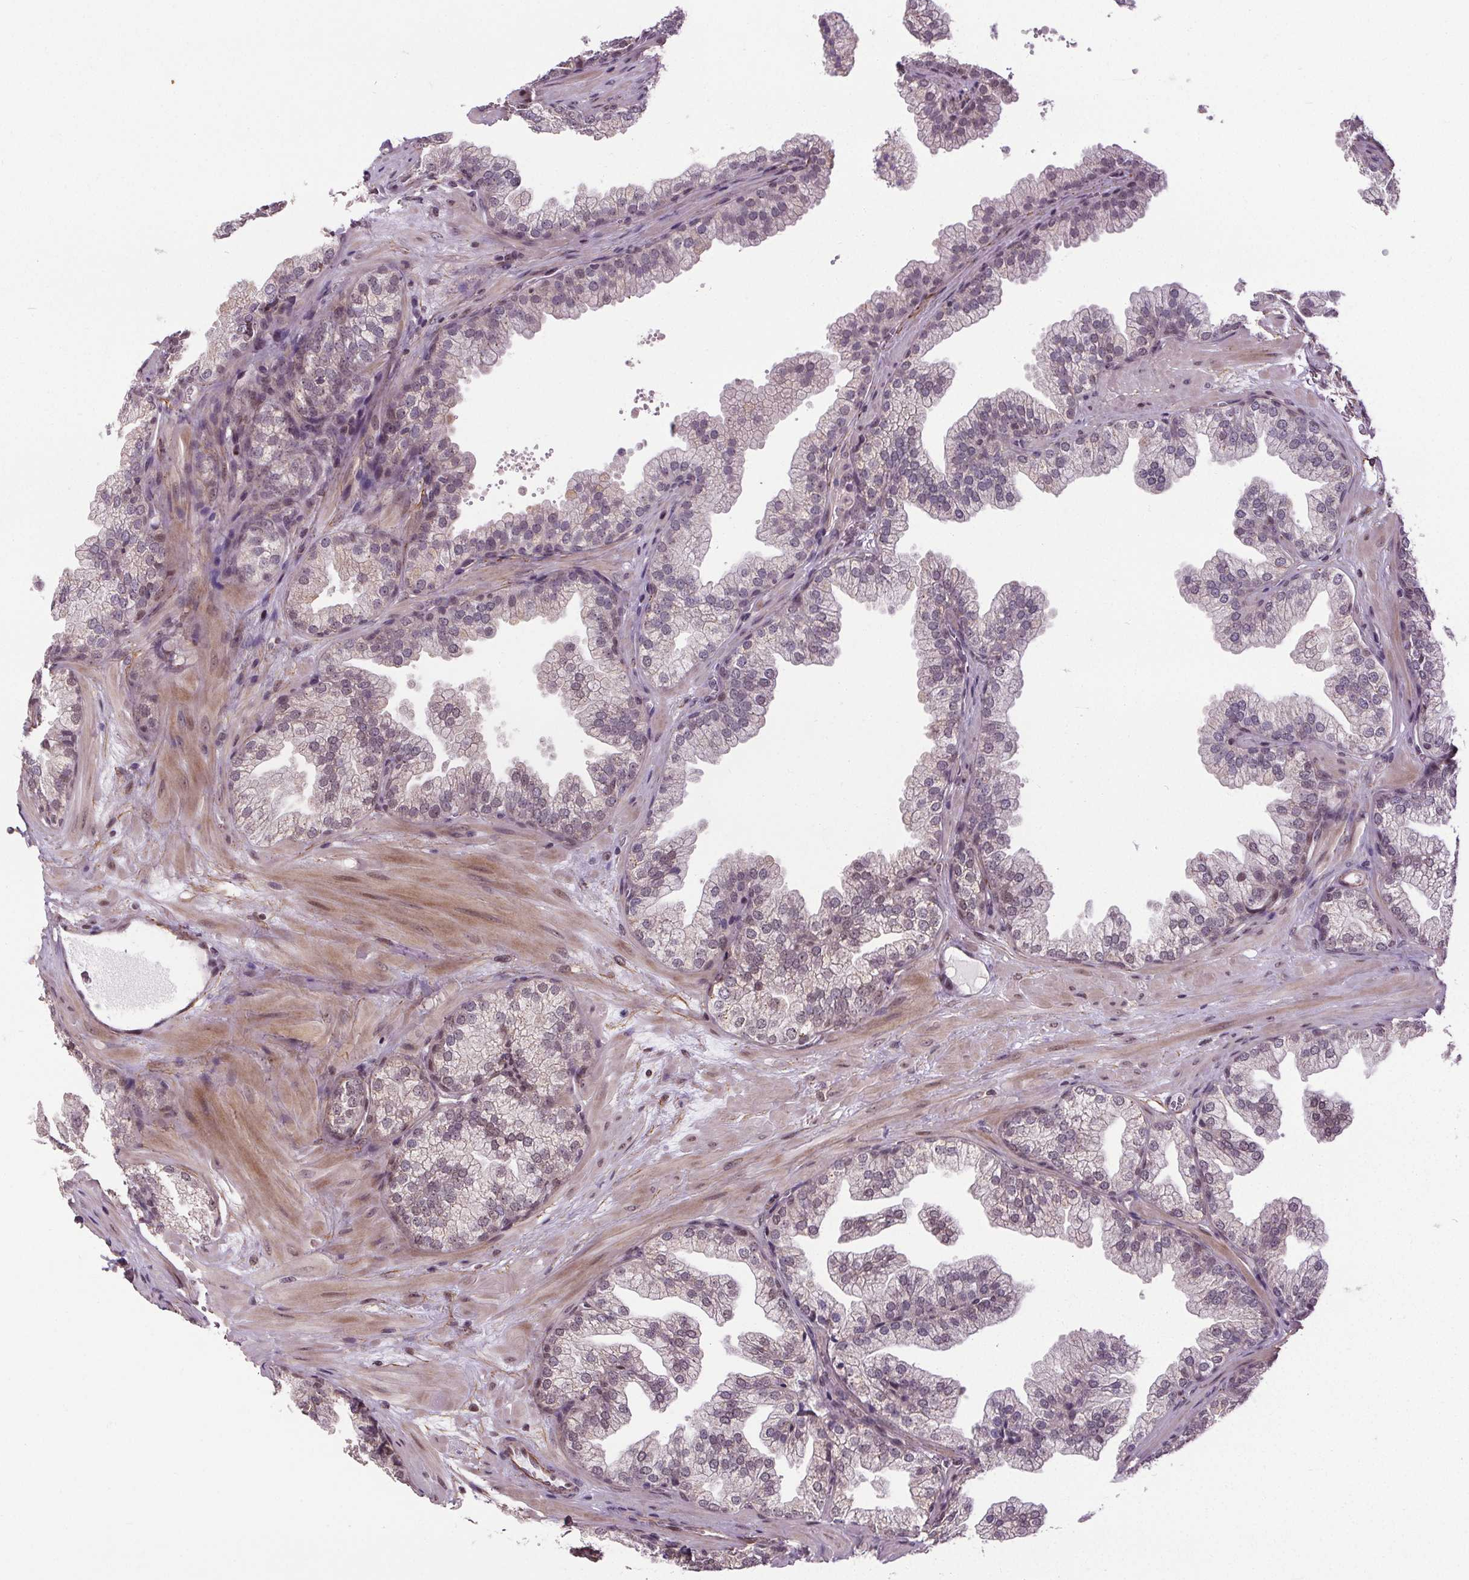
{"staining": {"intensity": "negative", "quantity": "none", "location": "none"}, "tissue": "prostate", "cell_type": "Glandular cells", "image_type": "normal", "snomed": [{"axis": "morphology", "description": "Normal tissue, NOS"}, {"axis": "topography", "description": "Prostate"}], "caption": "Immunohistochemical staining of unremarkable human prostate demonstrates no significant staining in glandular cells.", "gene": "KIAA0232", "patient": {"sex": "male", "age": 37}}